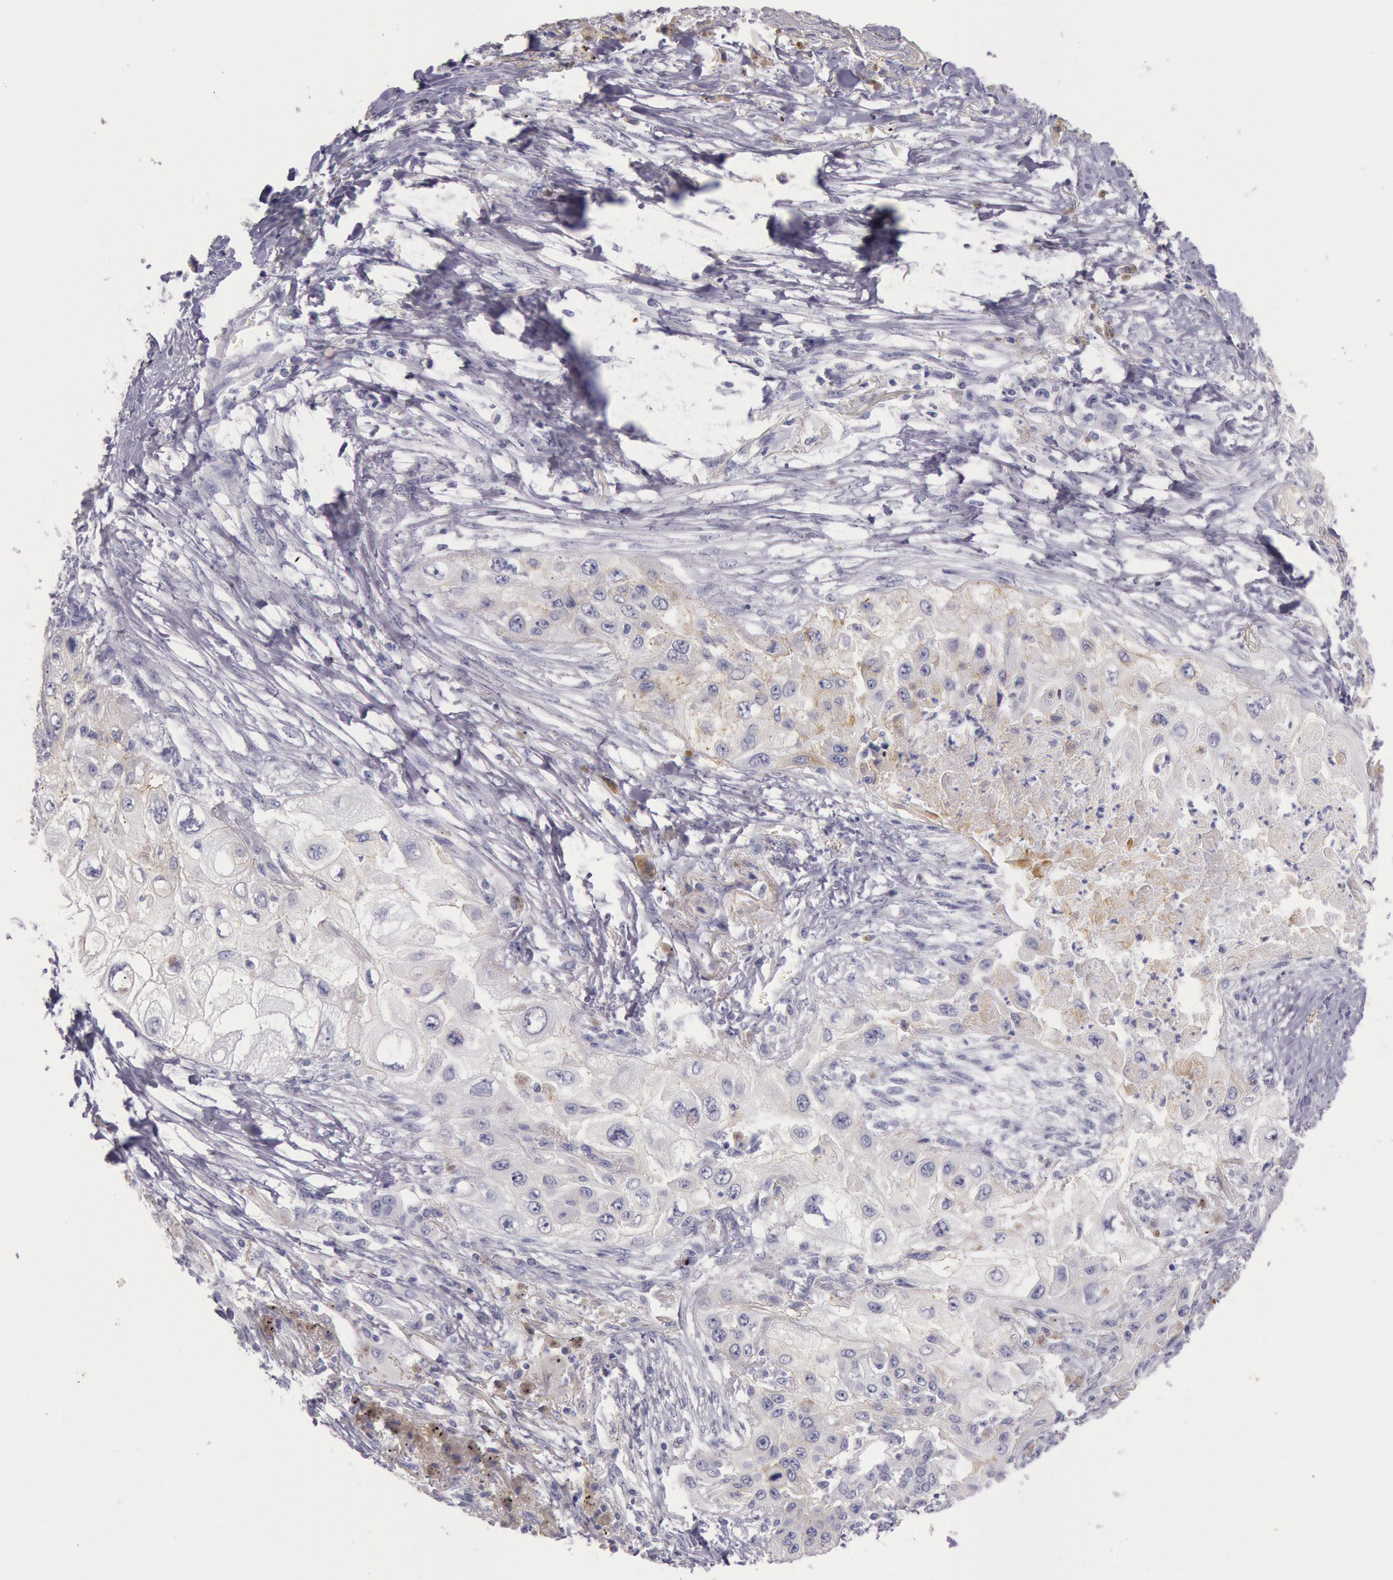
{"staining": {"intensity": "weak", "quantity": "<25%", "location": "cytoplasmic/membranous"}, "tissue": "lung cancer", "cell_type": "Tumor cells", "image_type": "cancer", "snomed": [{"axis": "morphology", "description": "Squamous cell carcinoma, NOS"}, {"axis": "topography", "description": "Lung"}], "caption": "Micrograph shows no protein expression in tumor cells of lung cancer (squamous cell carcinoma) tissue.", "gene": "EGFR", "patient": {"sex": "male", "age": 71}}